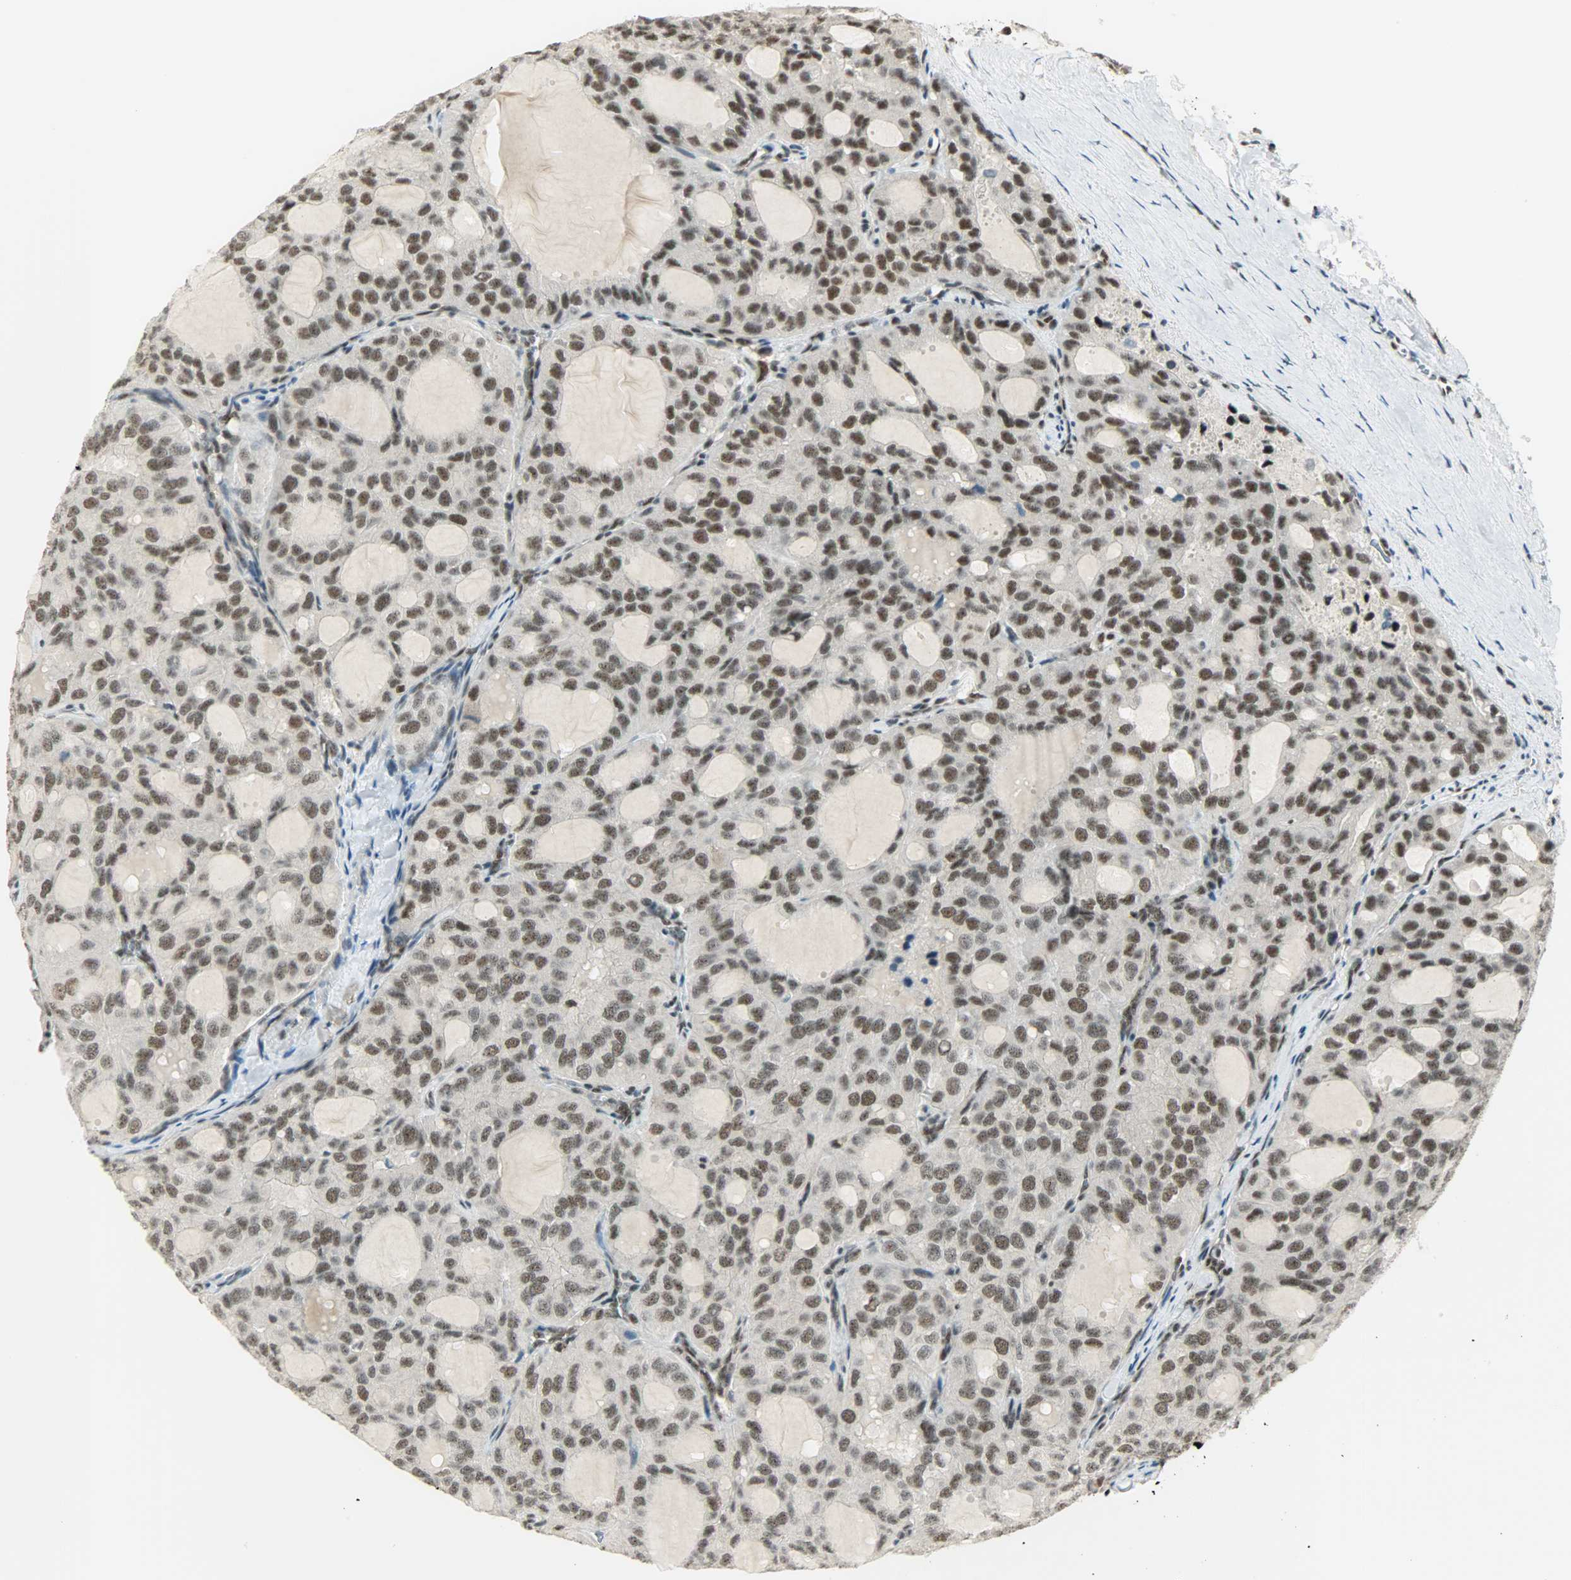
{"staining": {"intensity": "moderate", "quantity": ">75%", "location": "nuclear"}, "tissue": "thyroid cancer", "cell_type": "Tumor cells", "image_type": "cancer", "snomed": [{"axis": "morphology", "description": "Follicular adenoma carcinoma, NOS"}, {"axis": "topography", "description": "Thyroid gland"}], "caption": "Protein analysis of thyroid cancer tissue demonstrates moderate nuclear expression in approximately >75% of tumor cells.", "gene": "SUGP1", "patient": {"sex": "male", "age": 75}}